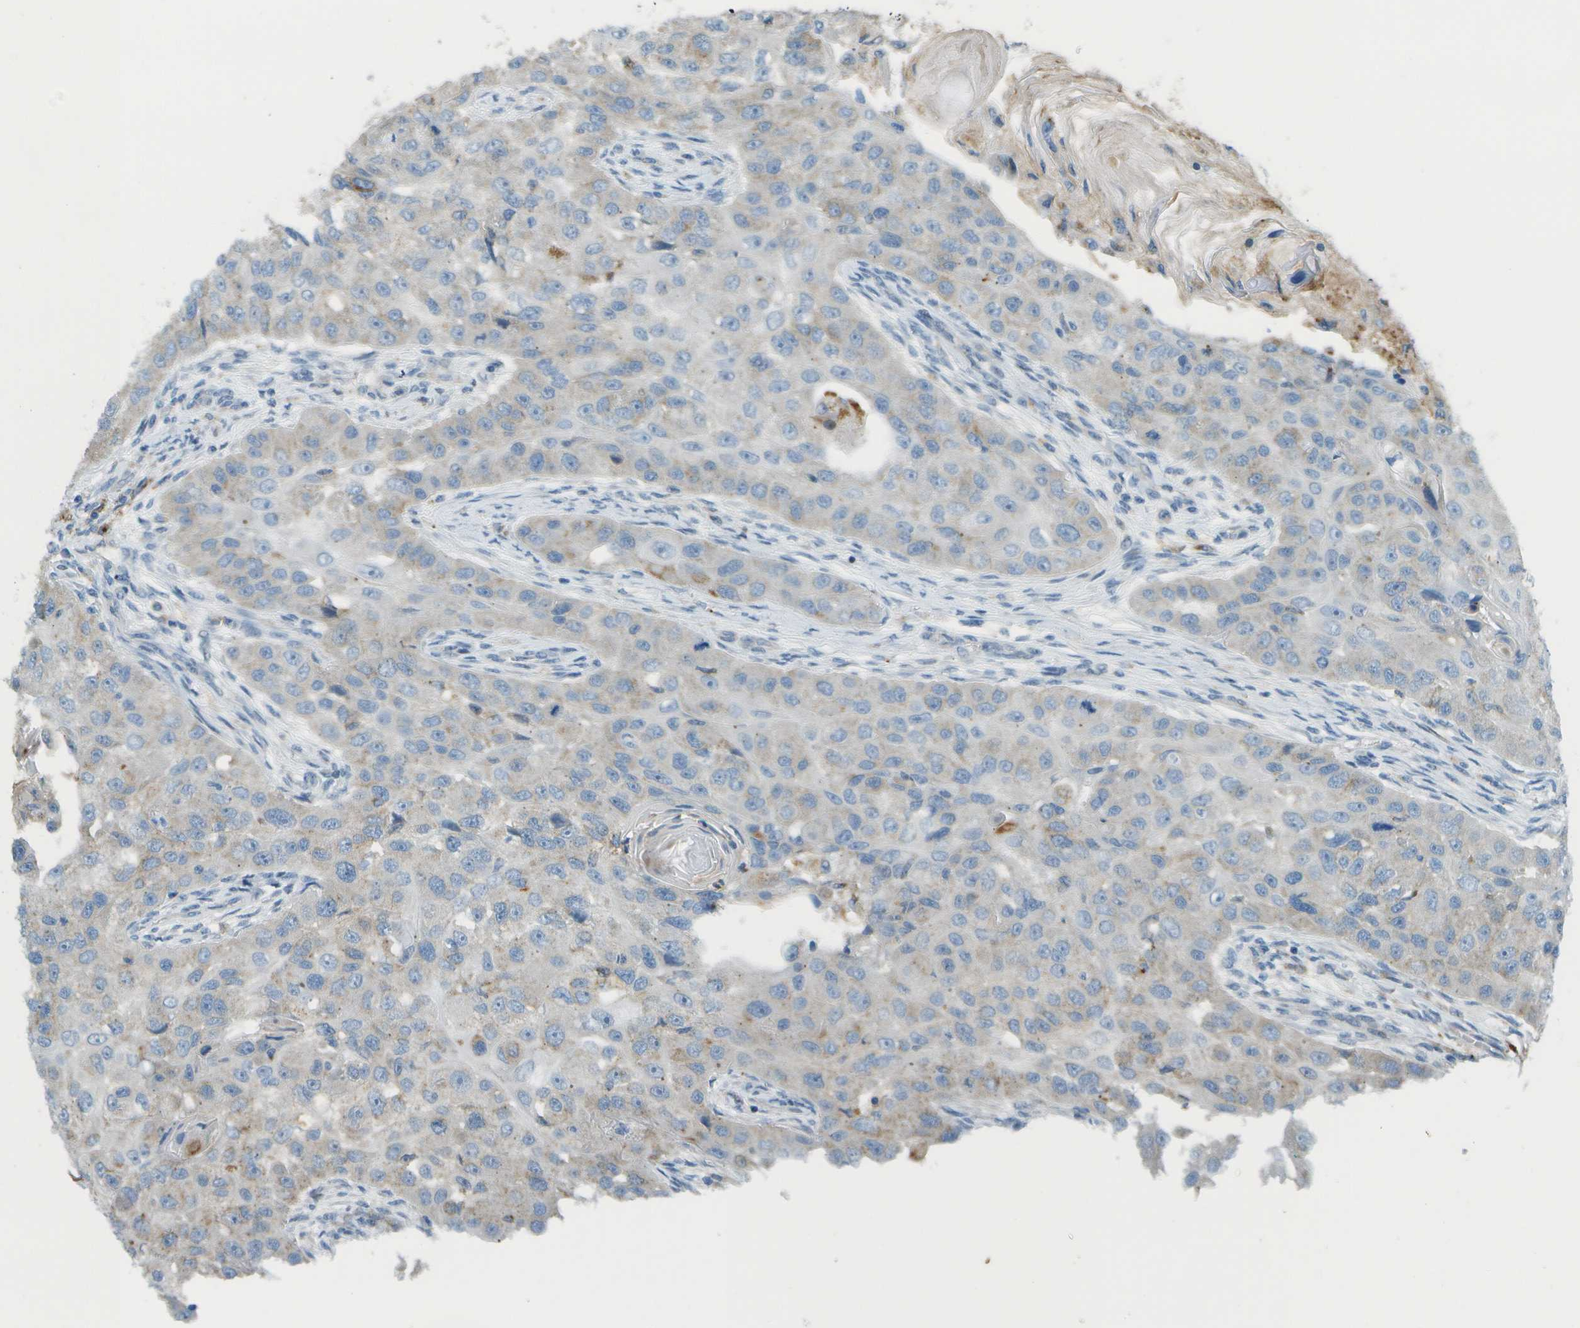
{"staining": {"intensity": "negative", "quantity": "none", "location": "none"}, "tissue": "head and neck cancer", "cell_type": "Tumor cells", "image_type": "cancer", "snomed": [{"axis": "morphology", "description": "Normal tissue, NOS"}, {"axis": "morphology", "description": "Squamous cell carcinoma, NOS"}, {"axis": "topography", "description": "Skeletal muscle"}, {"axis": "topography", "description": "Head-Neck"}], "caption": "Immunohistochemical staining of head and neck squamous cell carcinoma shows no significant expression in tumor cells. (DAB immunohistochemistry (IHC) with hematoxylin counter stain).", "gene": "MYH11", "patient": {"sex": "male", "age": 51}}